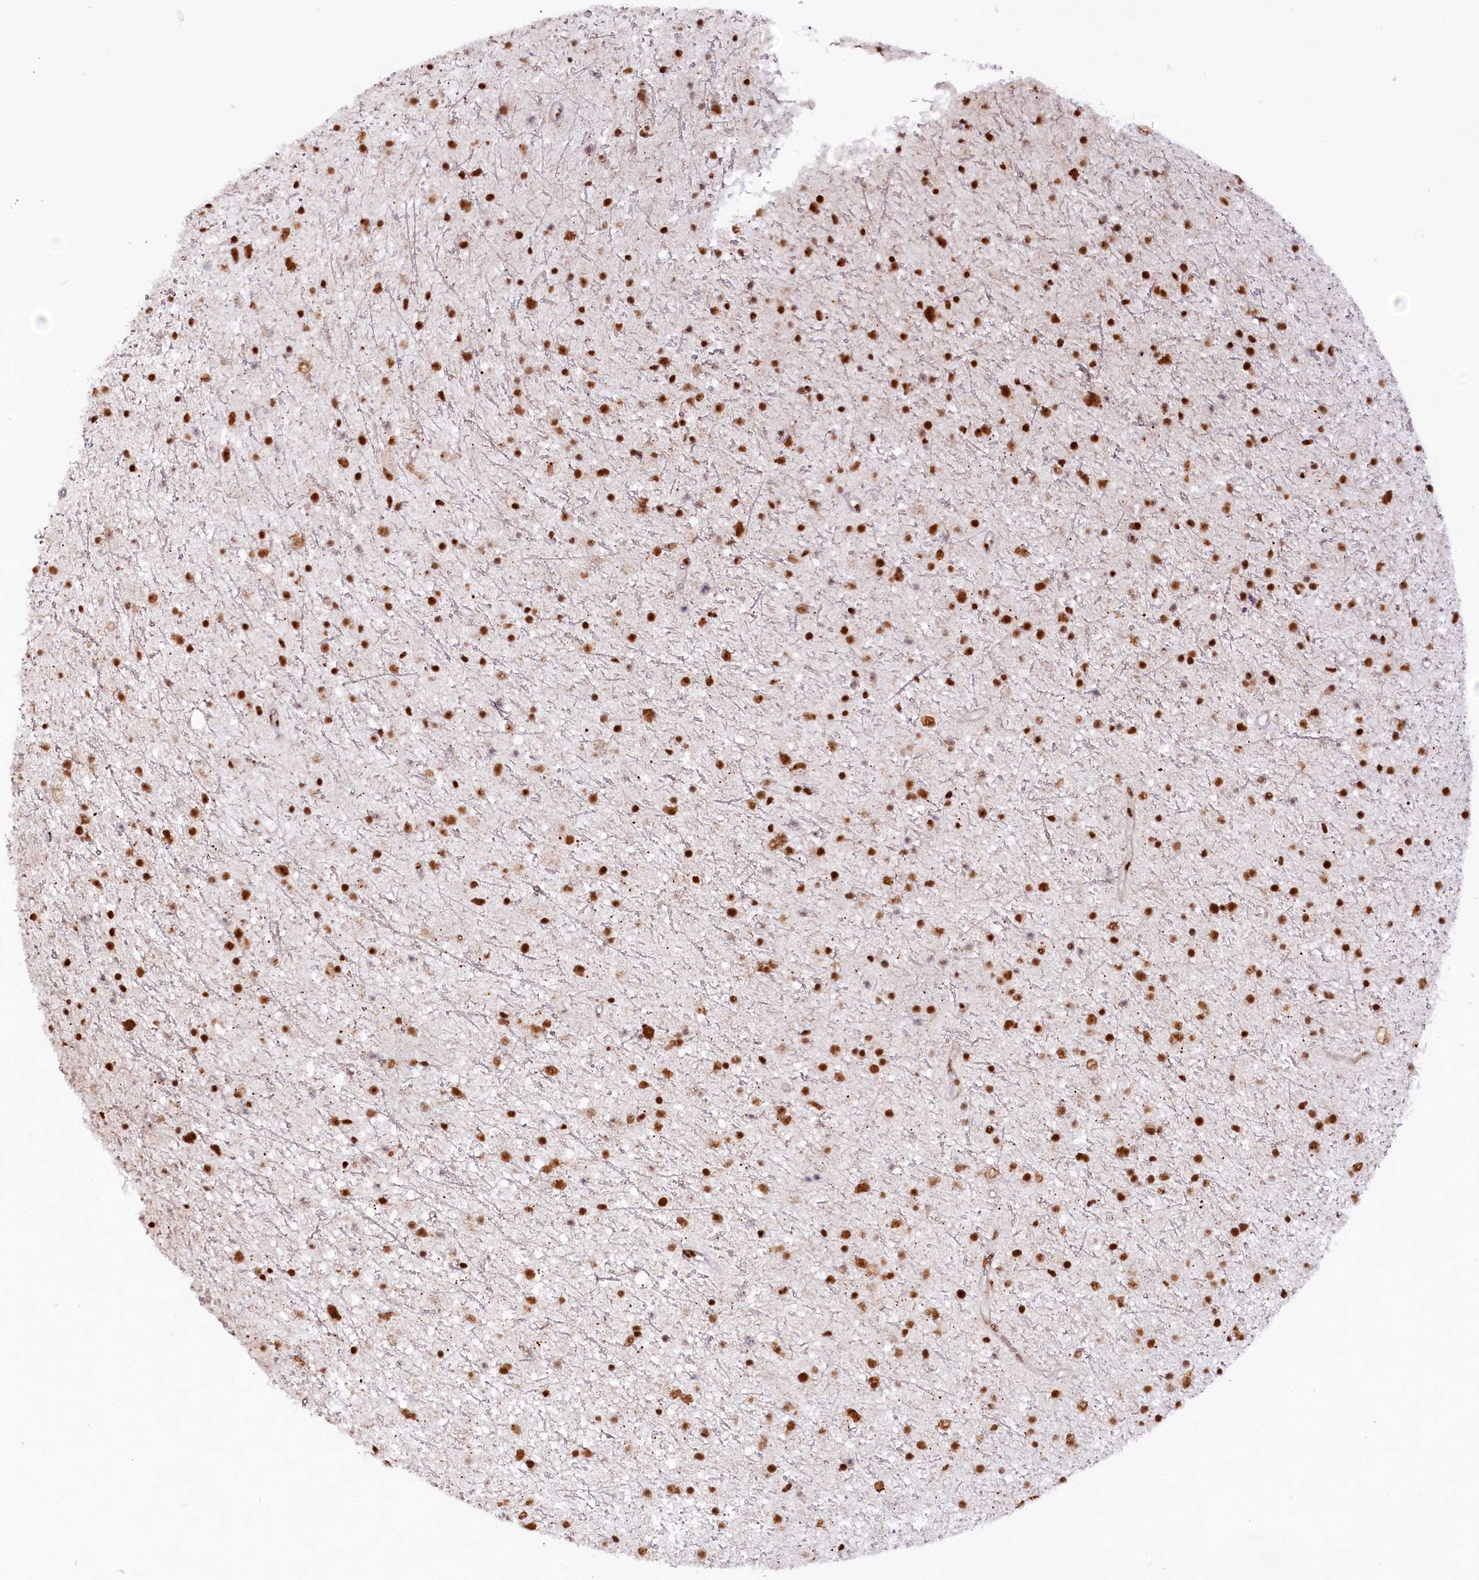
{"staining": {"intensity": "strong", "quantity": ">75%", "location": "nuclear"}, "tissue": "glioma", "cell_type": "Tumor cells", "image_type": "cancer", "snomed": [{"axis": "morphology", "description": "Glioma, malignant, Low grade"}, {"axis": "topography", "description": "Cerebral cortex"}], "caption": "A micrograph of glioma stained for a protein exhibits strong nuclear brown staining in tumor cells.", "gene": "HIRA", "patient": {"sex": "female", "age": 39}}